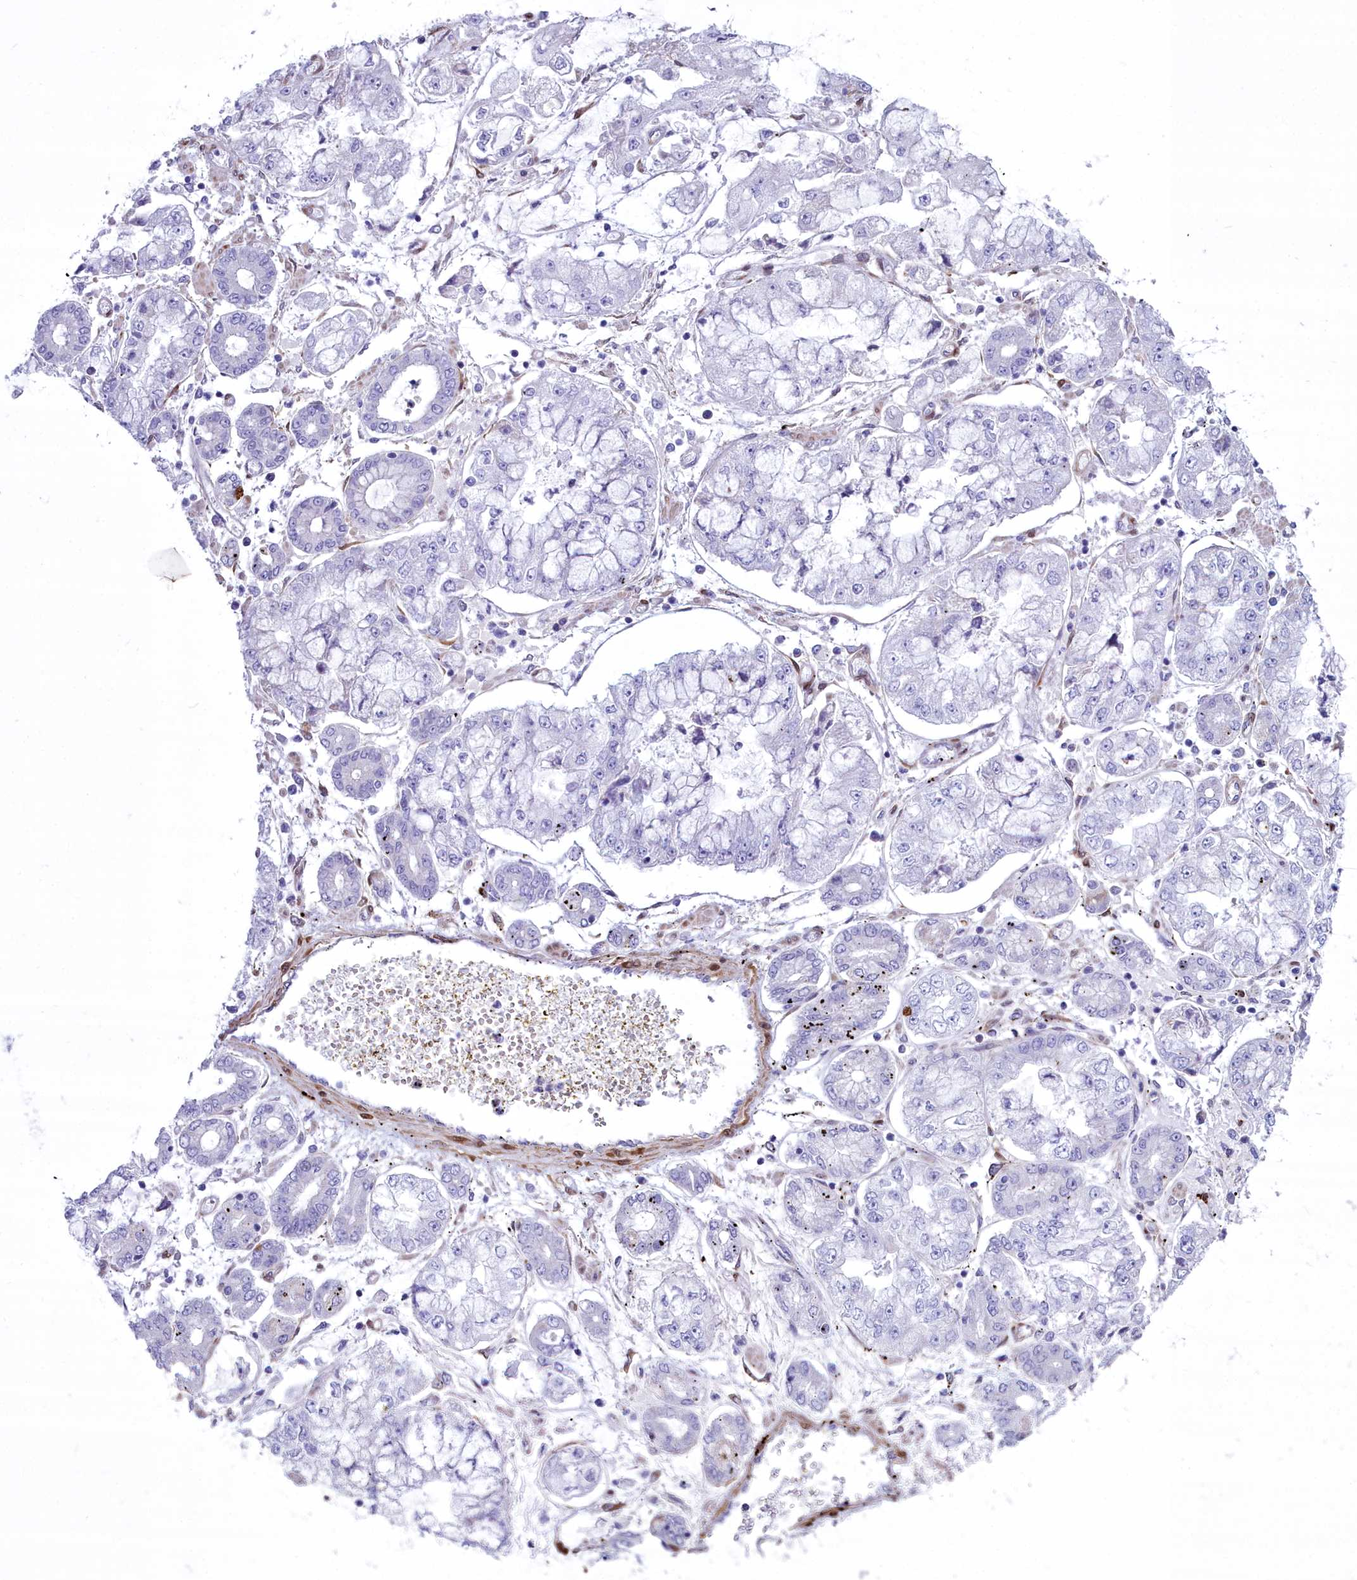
{"staining": {"intensity": "negative", "quantity": "none", "location": "none"}, "tissue": "stomach cancer", "cell_type": "Tumor cells", "image_type": "cancer", "snomed": [{"axis": "morphology", "description": "Adenocarcinoma, NOS"}, {"axis": "topography", "description": "Stomach"}], "caption": "Tumor cells are negative for brown protein staining in adenocarcinoma (stomach). Nuclei are stained in blue.", "gene": "PPP1R14A", "patient": {"sex": "male", "age": 76}}